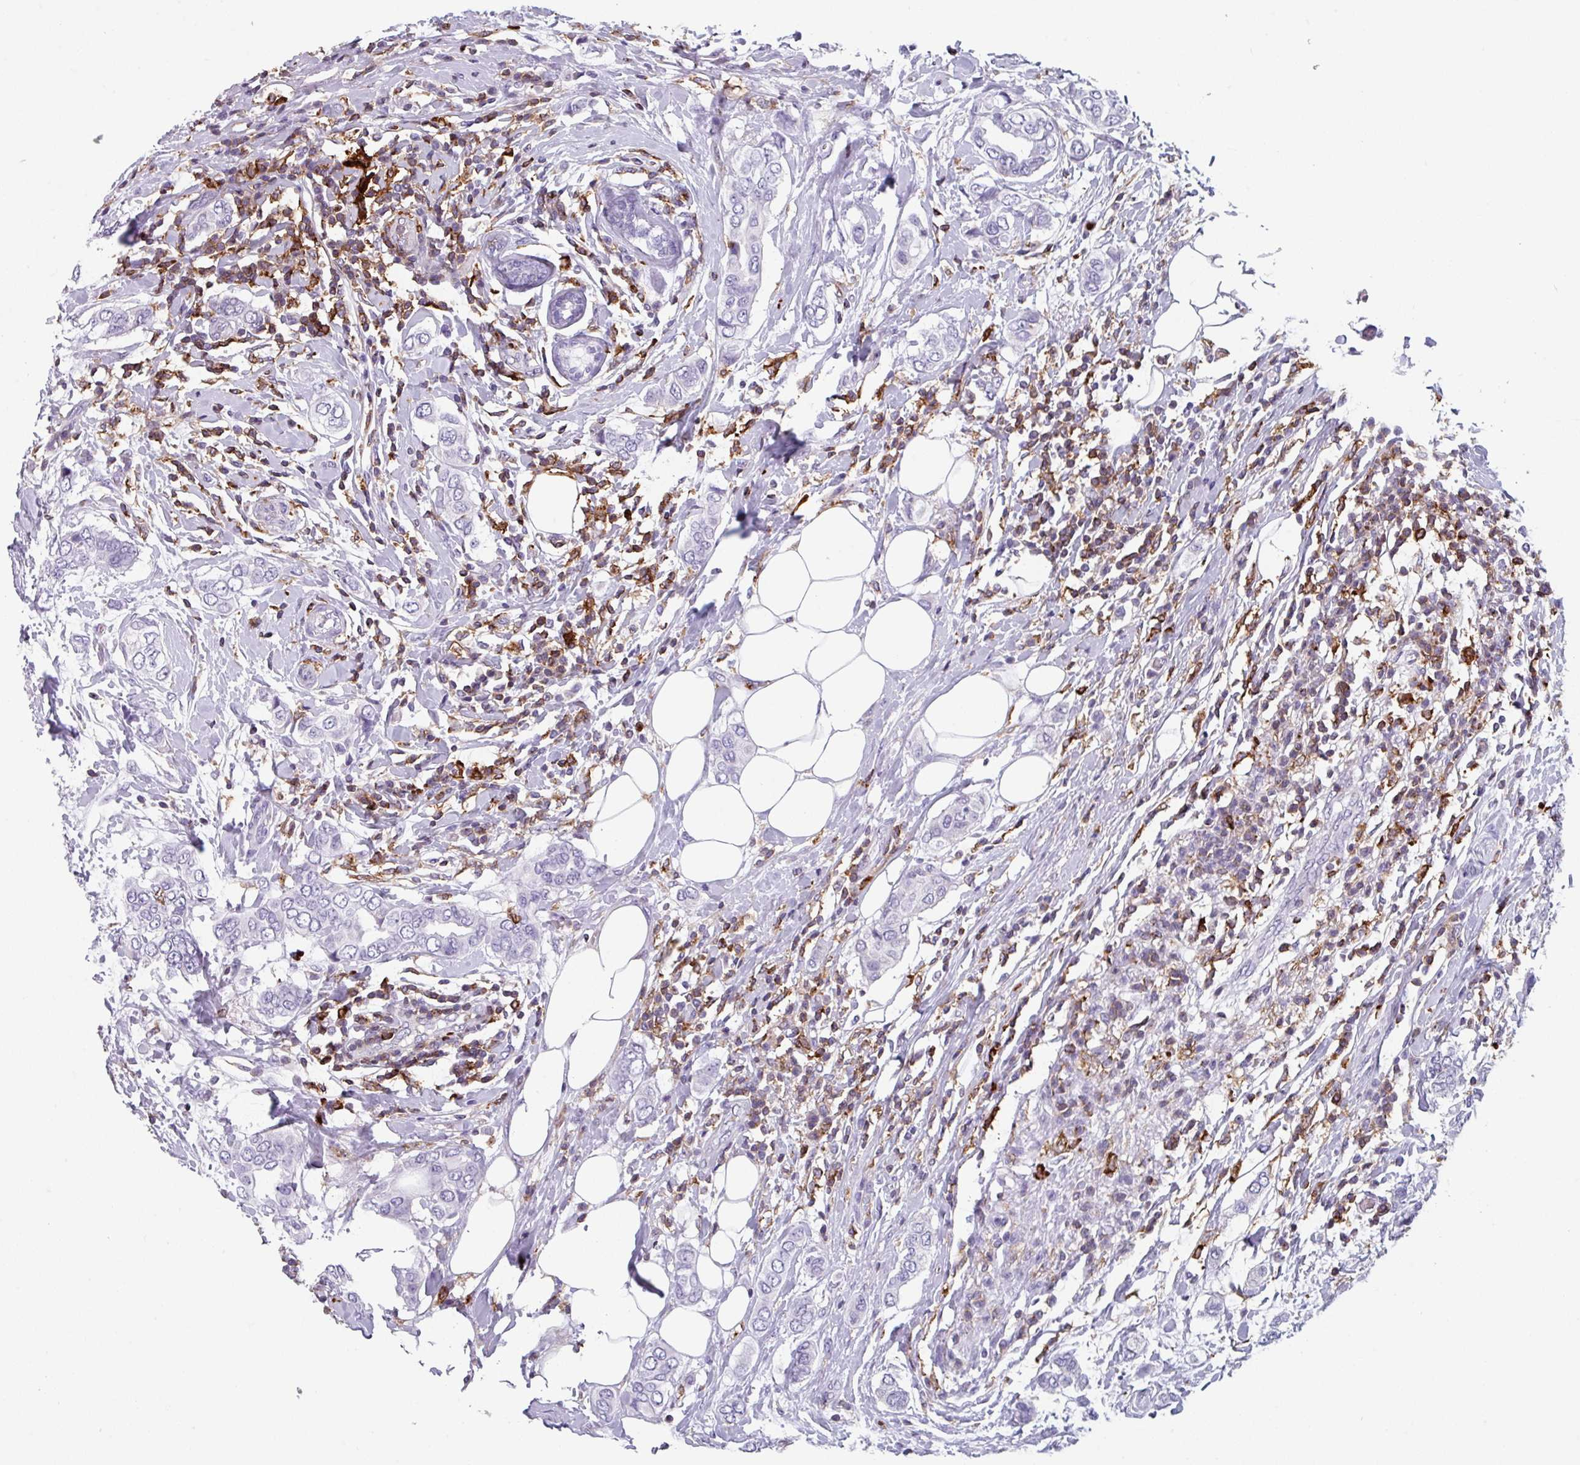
{"staining": {"intensity": "negative", "quantity": "none", "location": "none"}, "tissue": "breast cancer", "cell_type": "Tumor cells", "image_type": "cancer", "snomed": [{"axis": "morphology", "description": "Lobular carcinoma"}, {"axis": "topography", "description": "Breast"}], "caption": "Human breast cancer stained for a protein using IHC exhibits no staining in tumor cells.", "gene": "EXOSC5", "patient": {"sex": "female", "age": 51}}